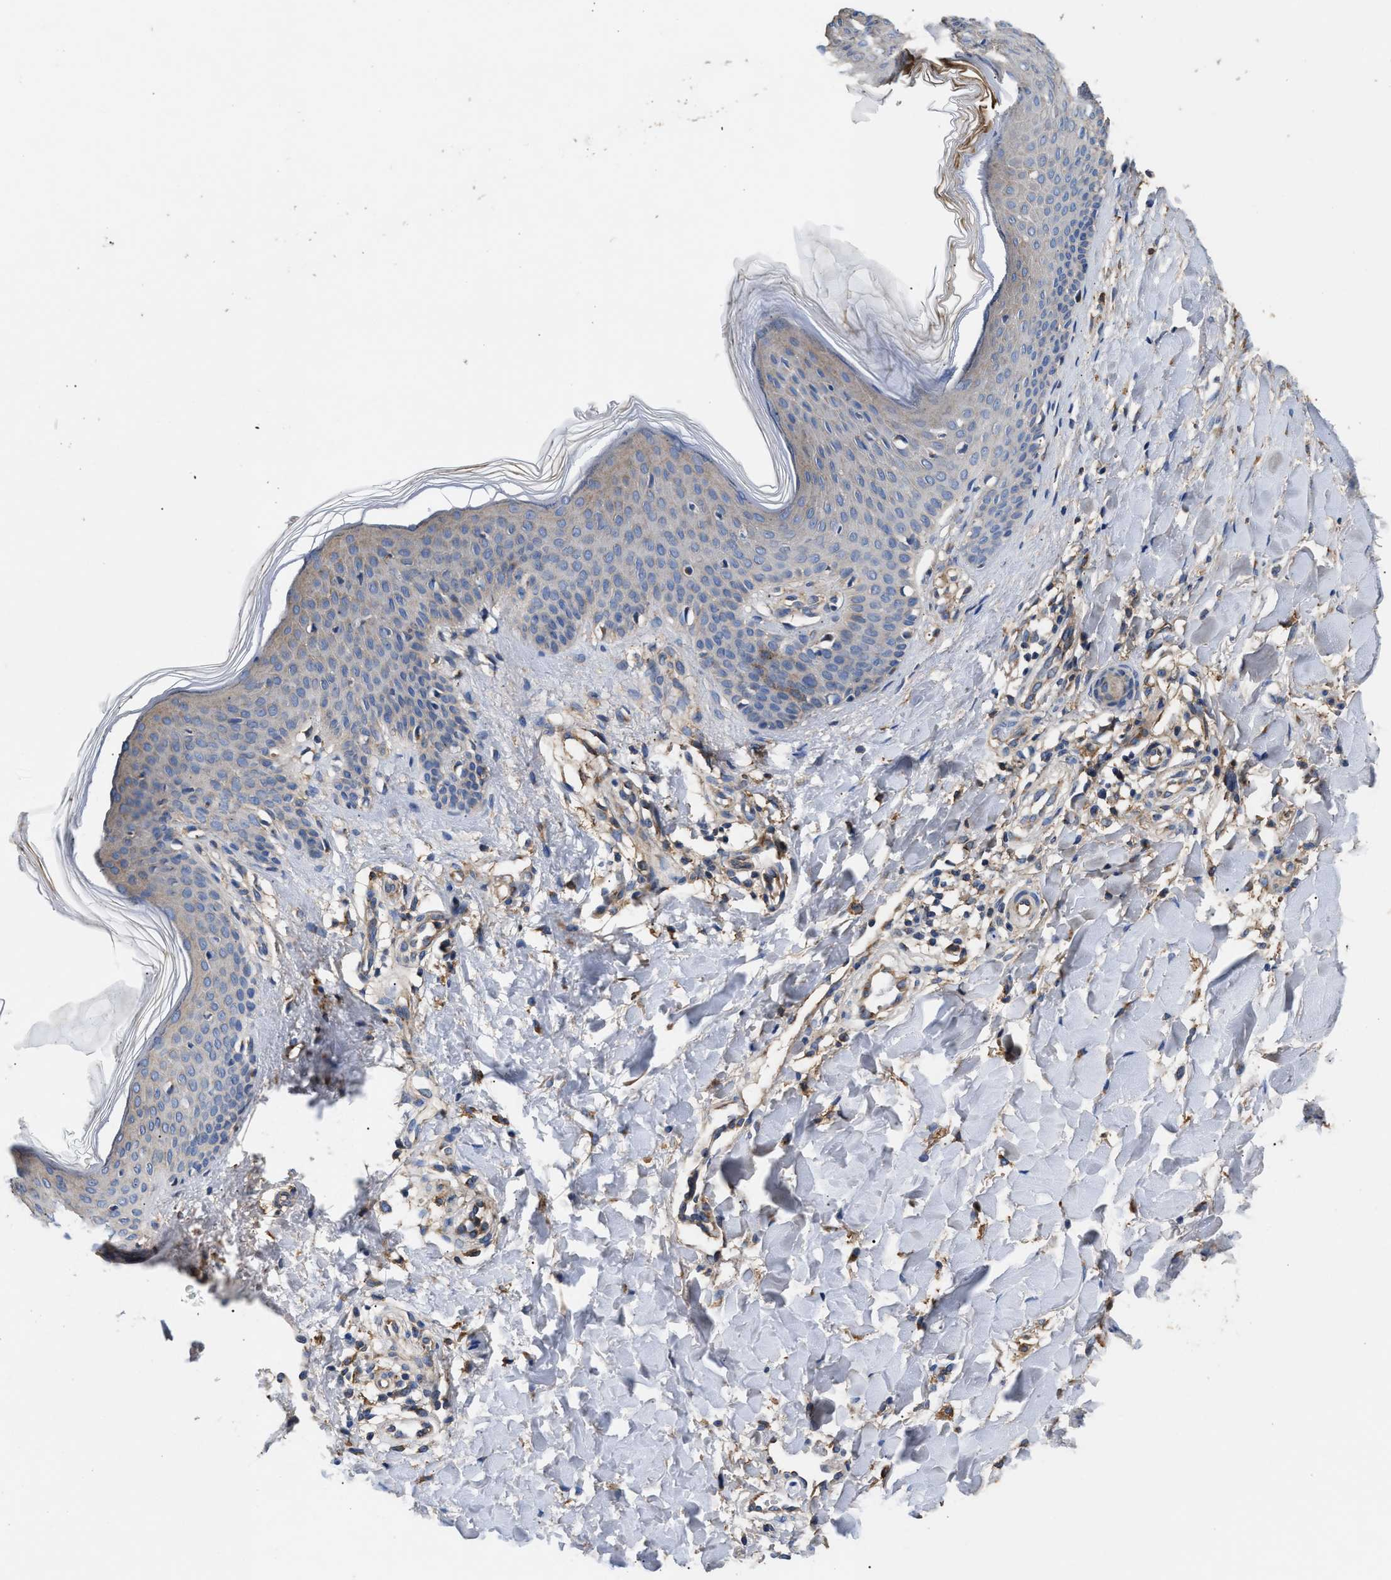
{"staining": {"intensity": "moderate", "quantity": ">75%", "location": "cytoplasmic/membranous"}, "tissue": "skin", "cell_type": "Fibroblasts", "image_type": "normal", "snomed": [{"axis": "morphology", "description": "Normal tissue, NOS"}, {"axis": "topography", "description": "Skin"}], "caption": "Immunohistochemistry of normal human skin displays medium levels of moderate cytoplasmic/membranous positivity in approximately >75% of fibroblasts.", "gene": "KLB", "patient": {"sex": "male", "age": 41}}